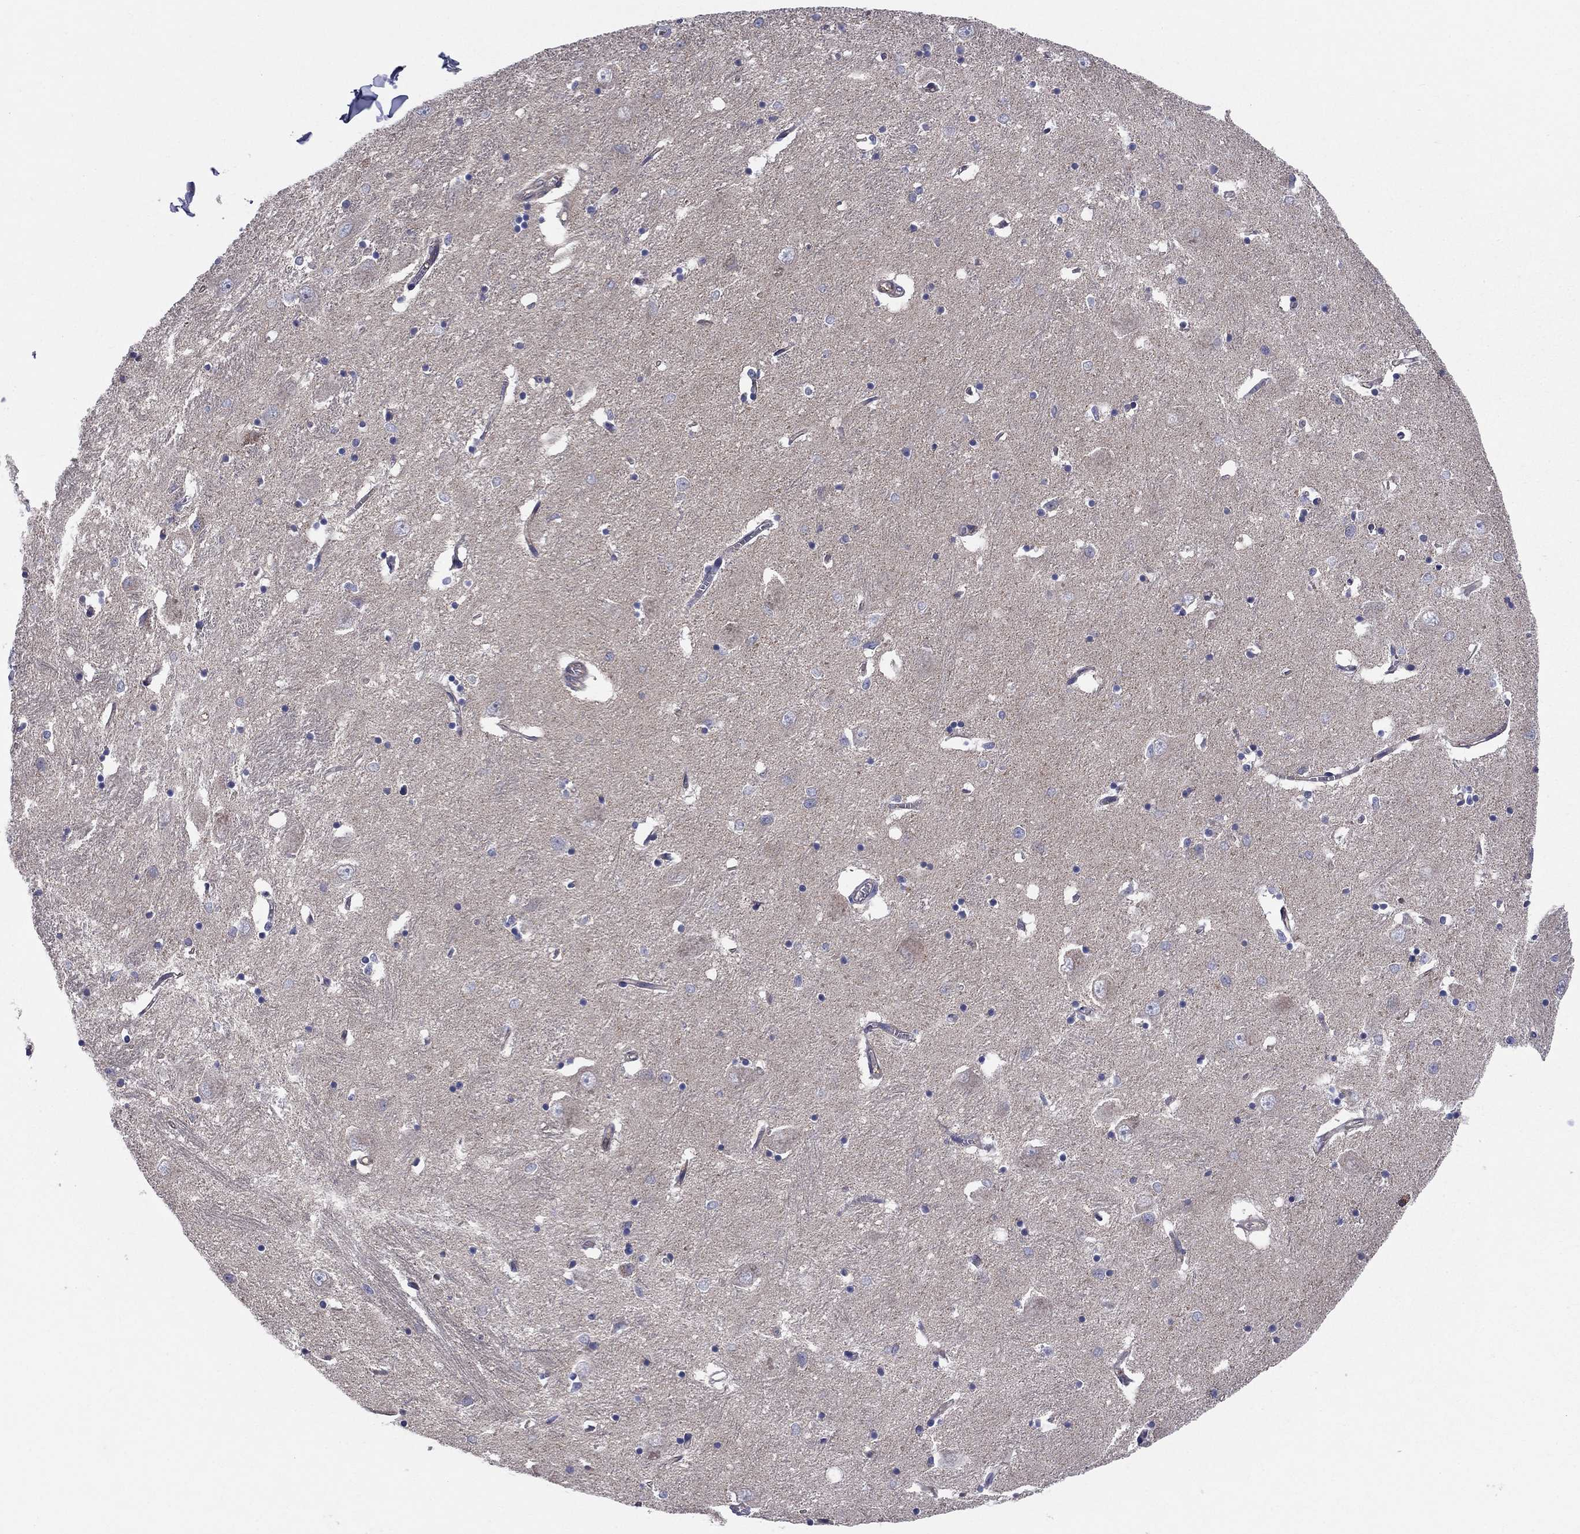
{"staining": {"intensity": "negative", "quantity": "none", "location": "none"}, "tissue": "caudate", "cell_type": "Glial cells", "image_type": "normal", "snomed": [{"axis": "morphology", "description": "Normal tissue, NOS"}, {"axis": "topography", "description": "Lateral ventricle wall"}], "caption": "Immunohistochemistry (IHC) of unremarkable human caudate shows no positivity in glial cells.", "gene": "EMP2", "patient": {"sex": "male", "age": 54}}